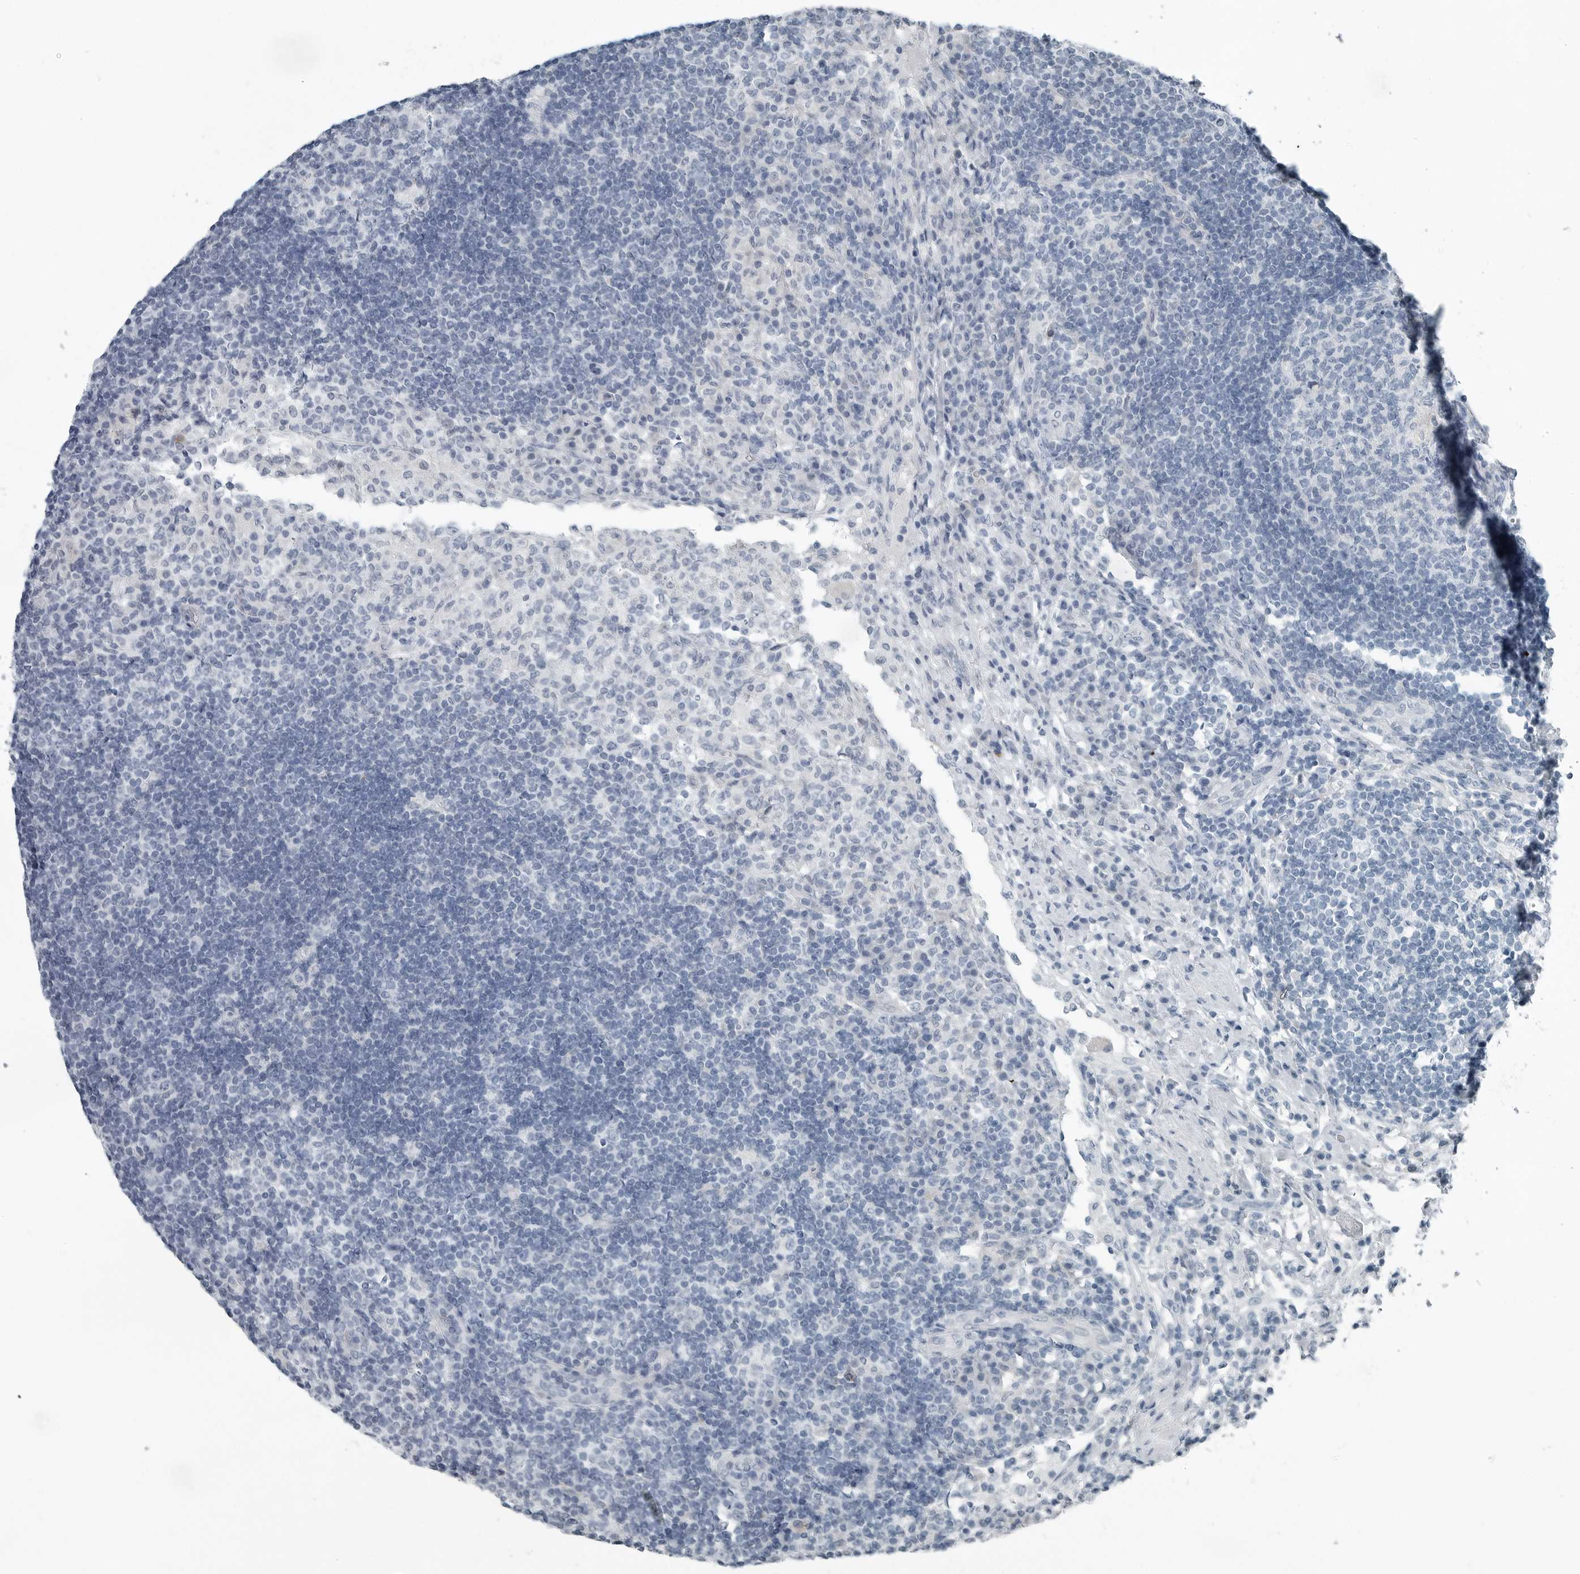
{"staining": {"intensity": "negative", "quantity": "none", "location": "none"}, "tissue": "lymph node", "cell_type": "Germinal center cells", "image_type": "normal", "snomed": [{"axis": "morphology", "description": "Normal tissue, NOS"}, {"axis": "topography", "description": "Lymph node"}], "caption": "Immunohistochemical staining of unremarkable human lymph node shows no significant expression in germinal center cells. Nuclei are stained in blue.", "gene": "ZPBP2", "patient": {"sex": "female", "age": 53}}